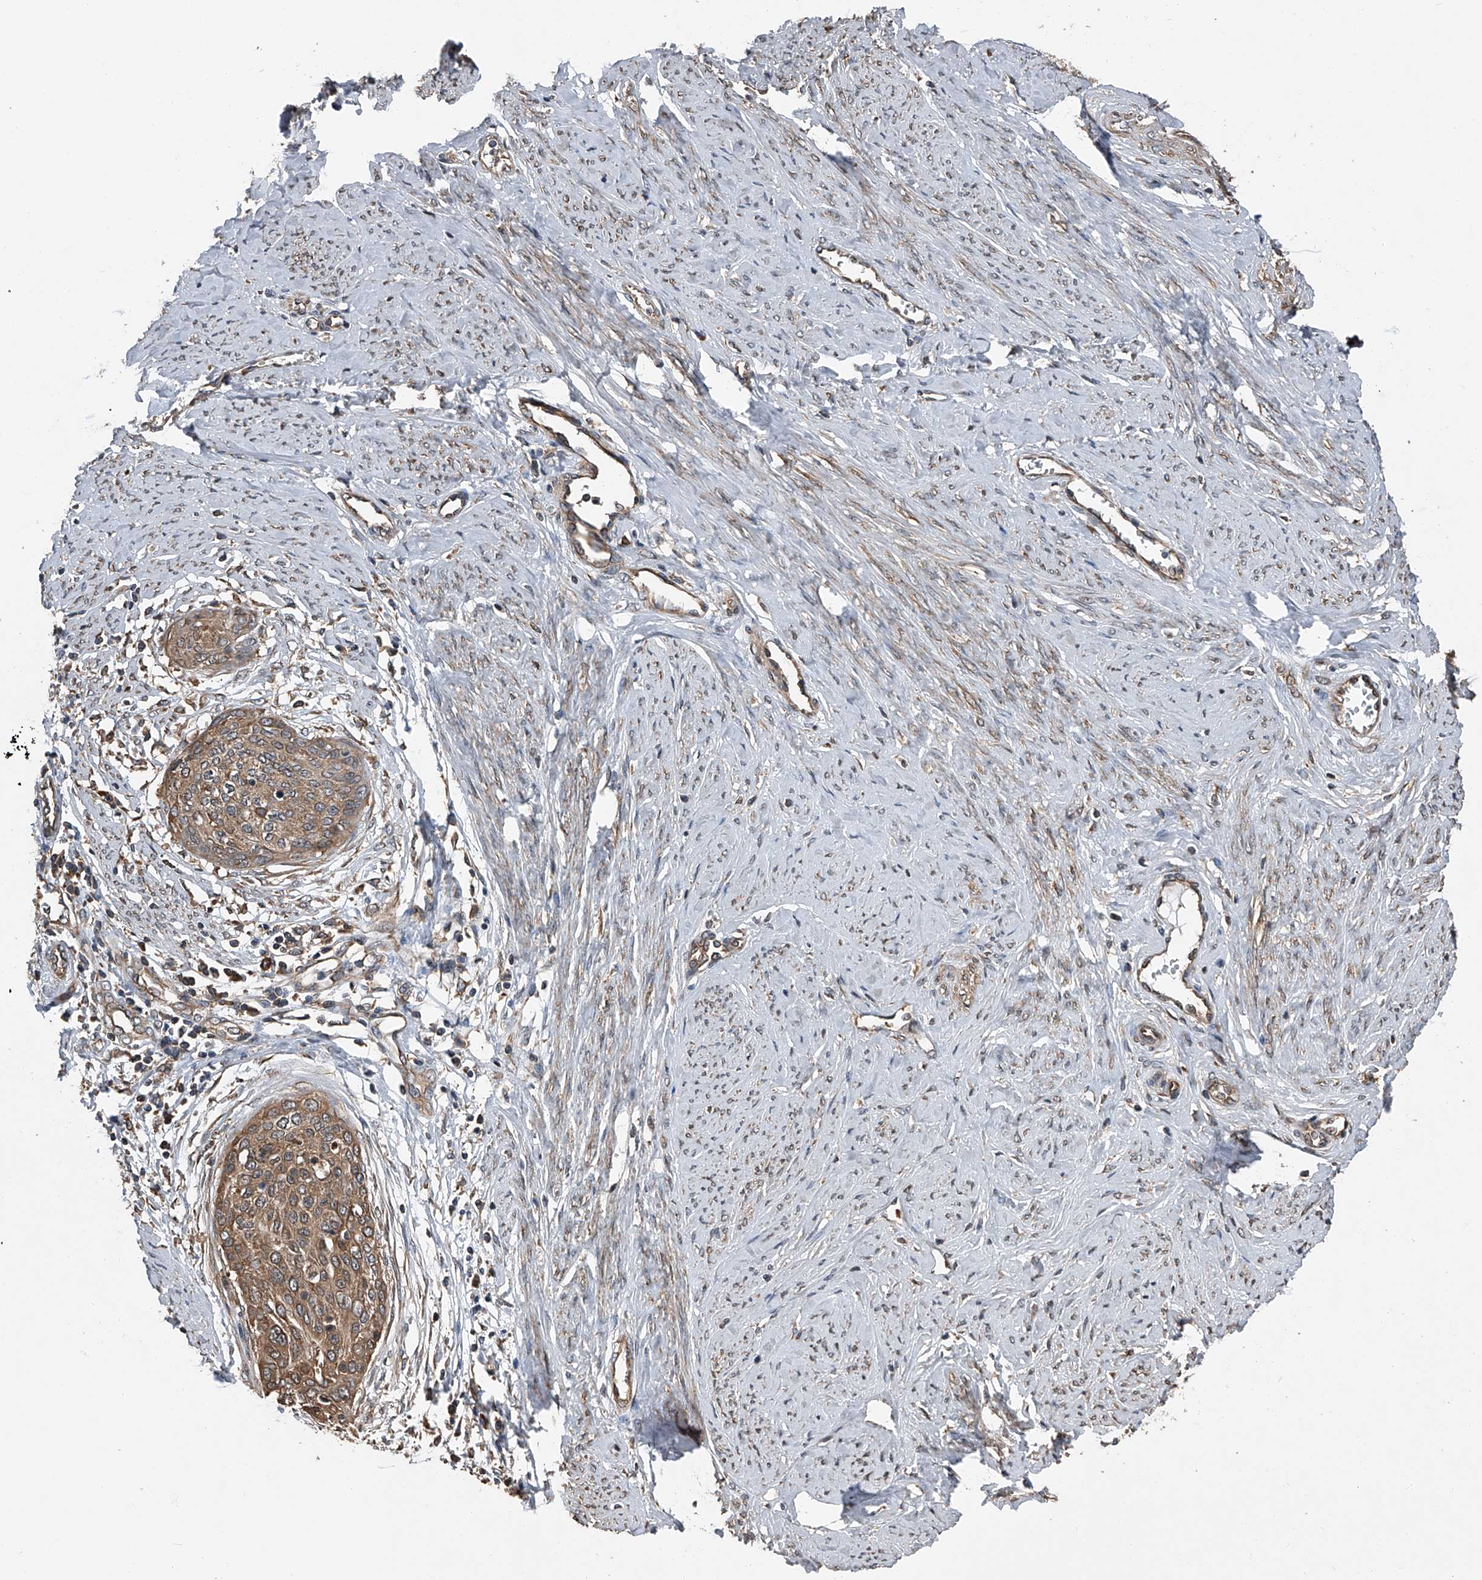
{"staining": {"intensity": "moderate", "quantity": ">75%", "location": "cytoplasmic/membranous"}, "tissue": "cervical cancer", "cell_type": "Tumor cells", "image_type": "cancer", "snomed": [{"axis": "morphology", "description": "Squamous cell carcinoma, NOS"}, {"axis": "topography", "description": "Cervix"}], "caption": "Tumor cells display medium levels of moderate cytoplasmic/membranous positivity in about >75% of cells in human cervical cancer (squamous cell carcinoma).", "gene": "KCNJ2", "patient": {"sex": "female", "age": 37}}